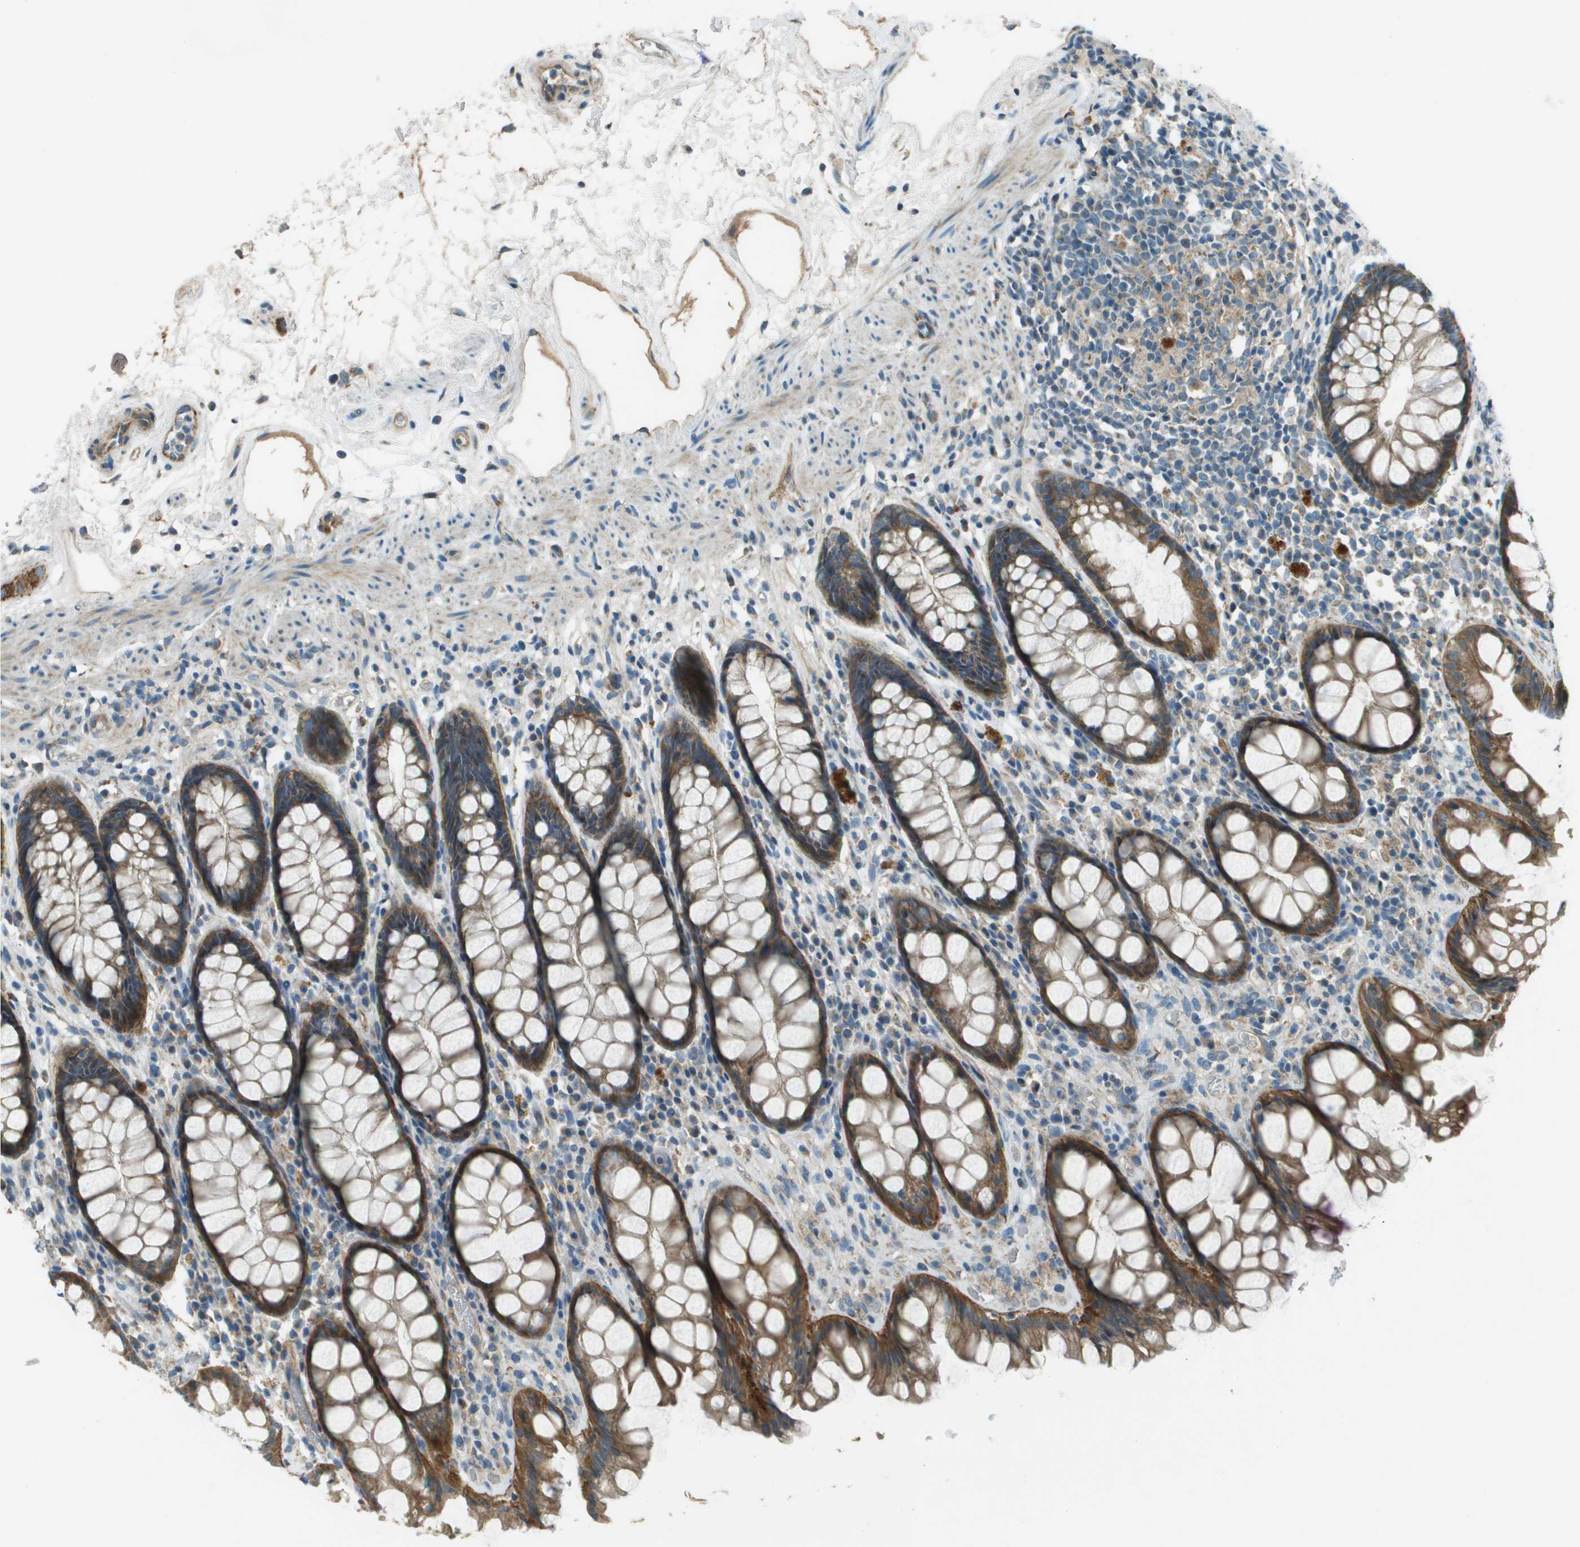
{"staining": {"intensity": "strong", "quantity": ">75%", "location": "cytoplasmic/membranous"}, "tissue": "rectum", "cell_type": "Glandular cells", "image_type": "normal", "snomed": [{"axis": "morphology", "description": "Normal tissue, NOS"}, {"axis": "topography", "description": "Rectum"}], "caption": "Immunohistochemistry (IHC) (DAB (3,3'-diaminobenzidine)) staining of unremarkable human rectum reveals strong cytoplasmic/membranous protein staining in about >75% of glandular cells.", "gene": "MIGA1", "patient": {"sex": "male", "age": 64}}